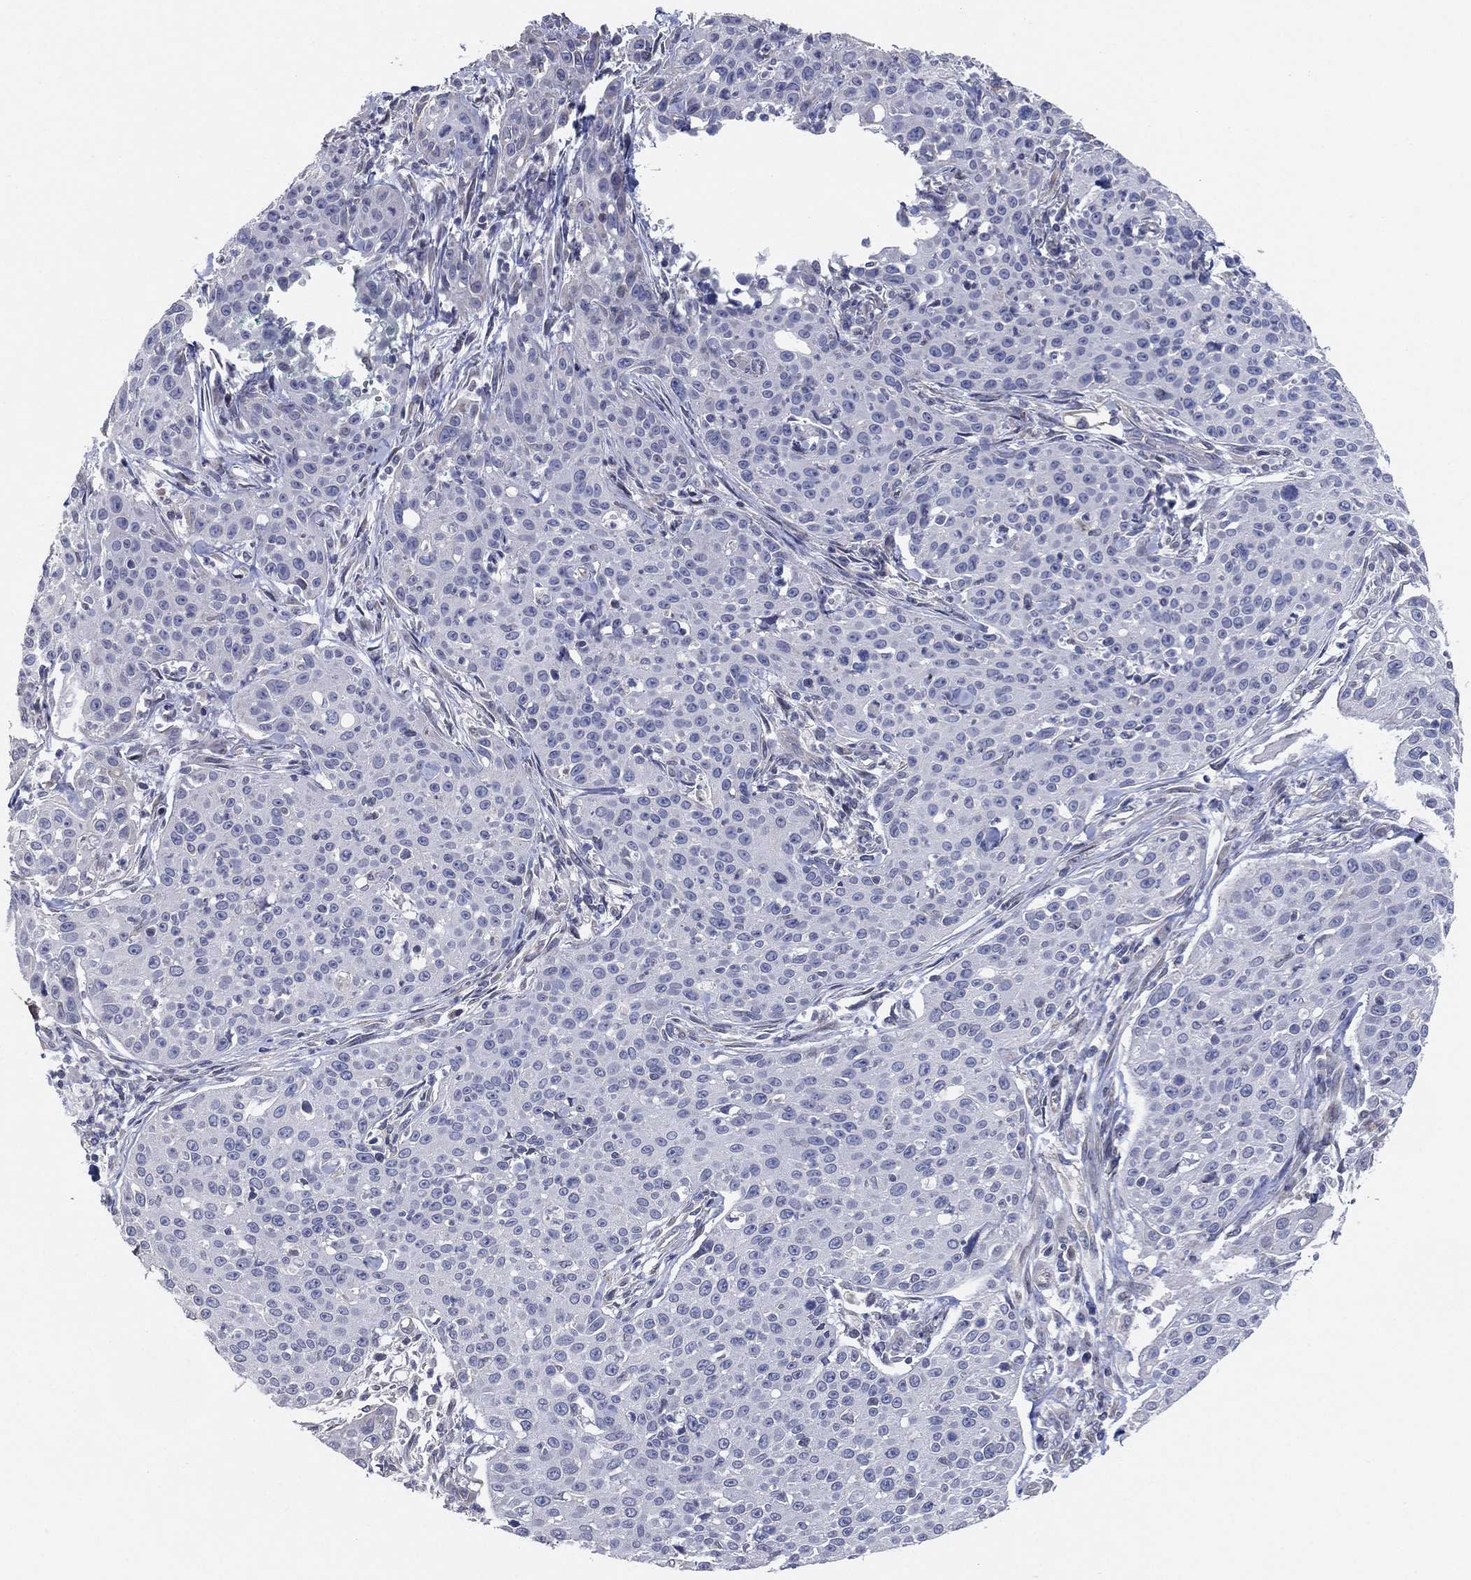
{"staining": {"intensity": "negative", "quantity": "none", "location": "none"}, "tissue": "cervical cancer", "cell_type": "Tumor cells", "image_type": "cancer", "snomed": [{"axis": "morphology", "description": "Squamous cell carcinoma, NOS"}, {"axis": "topography", "description": "Cervix"}], "caption": "High power microscopy histopathology image of an immunohistochemistry (IHC) histopathology image of cervical cancer, revealing no significant expression in tumor cells. (DAB (3,3'-diaminobenzidine) immunohistochemistry visualized using brightfield microscopy, high magnification).", "gene": "CFTR", "patient": {"sex": "female", "age": 26}}